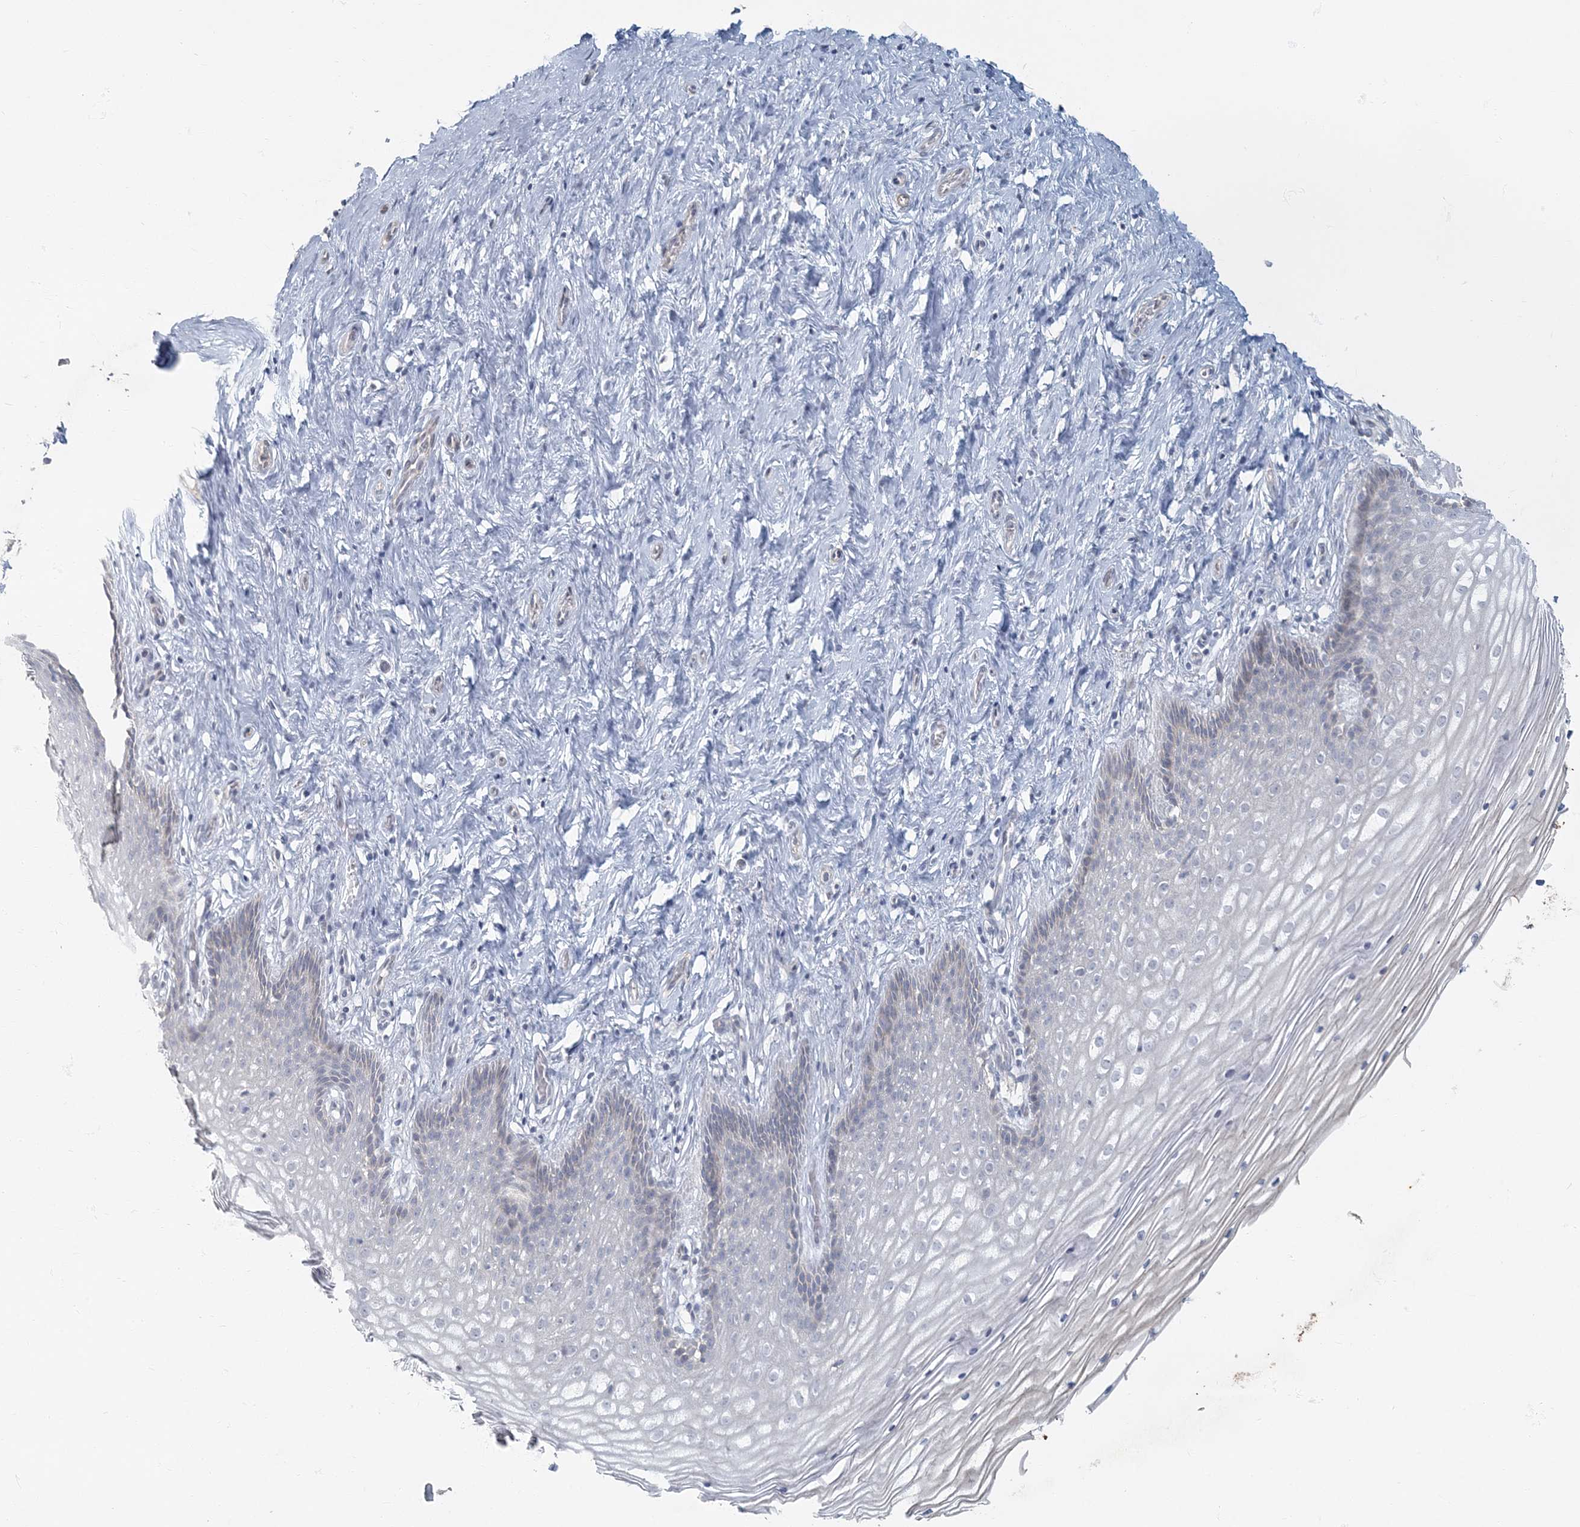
{"staining": {"intensity": "negative", "quantity": "none", "location": "none"}, "tissue": "cervix", "cell_type": "Glandular cells", "image_type": "normal", "snomed": [{"axis": "morphology", "description": "Normal tissue, NOS"}, {"axis": "topography", "description": "Cervix"}], "caption": "IHC micrograph of unremarkable cervix stained for a protein (brown), which shows no positivity in glandular cells. (DAB immunohistochemistry visualized using brightfield microscopy, high magnification).", "gene": "MYOT", "patient": {"sex": "female", "age": 33}}